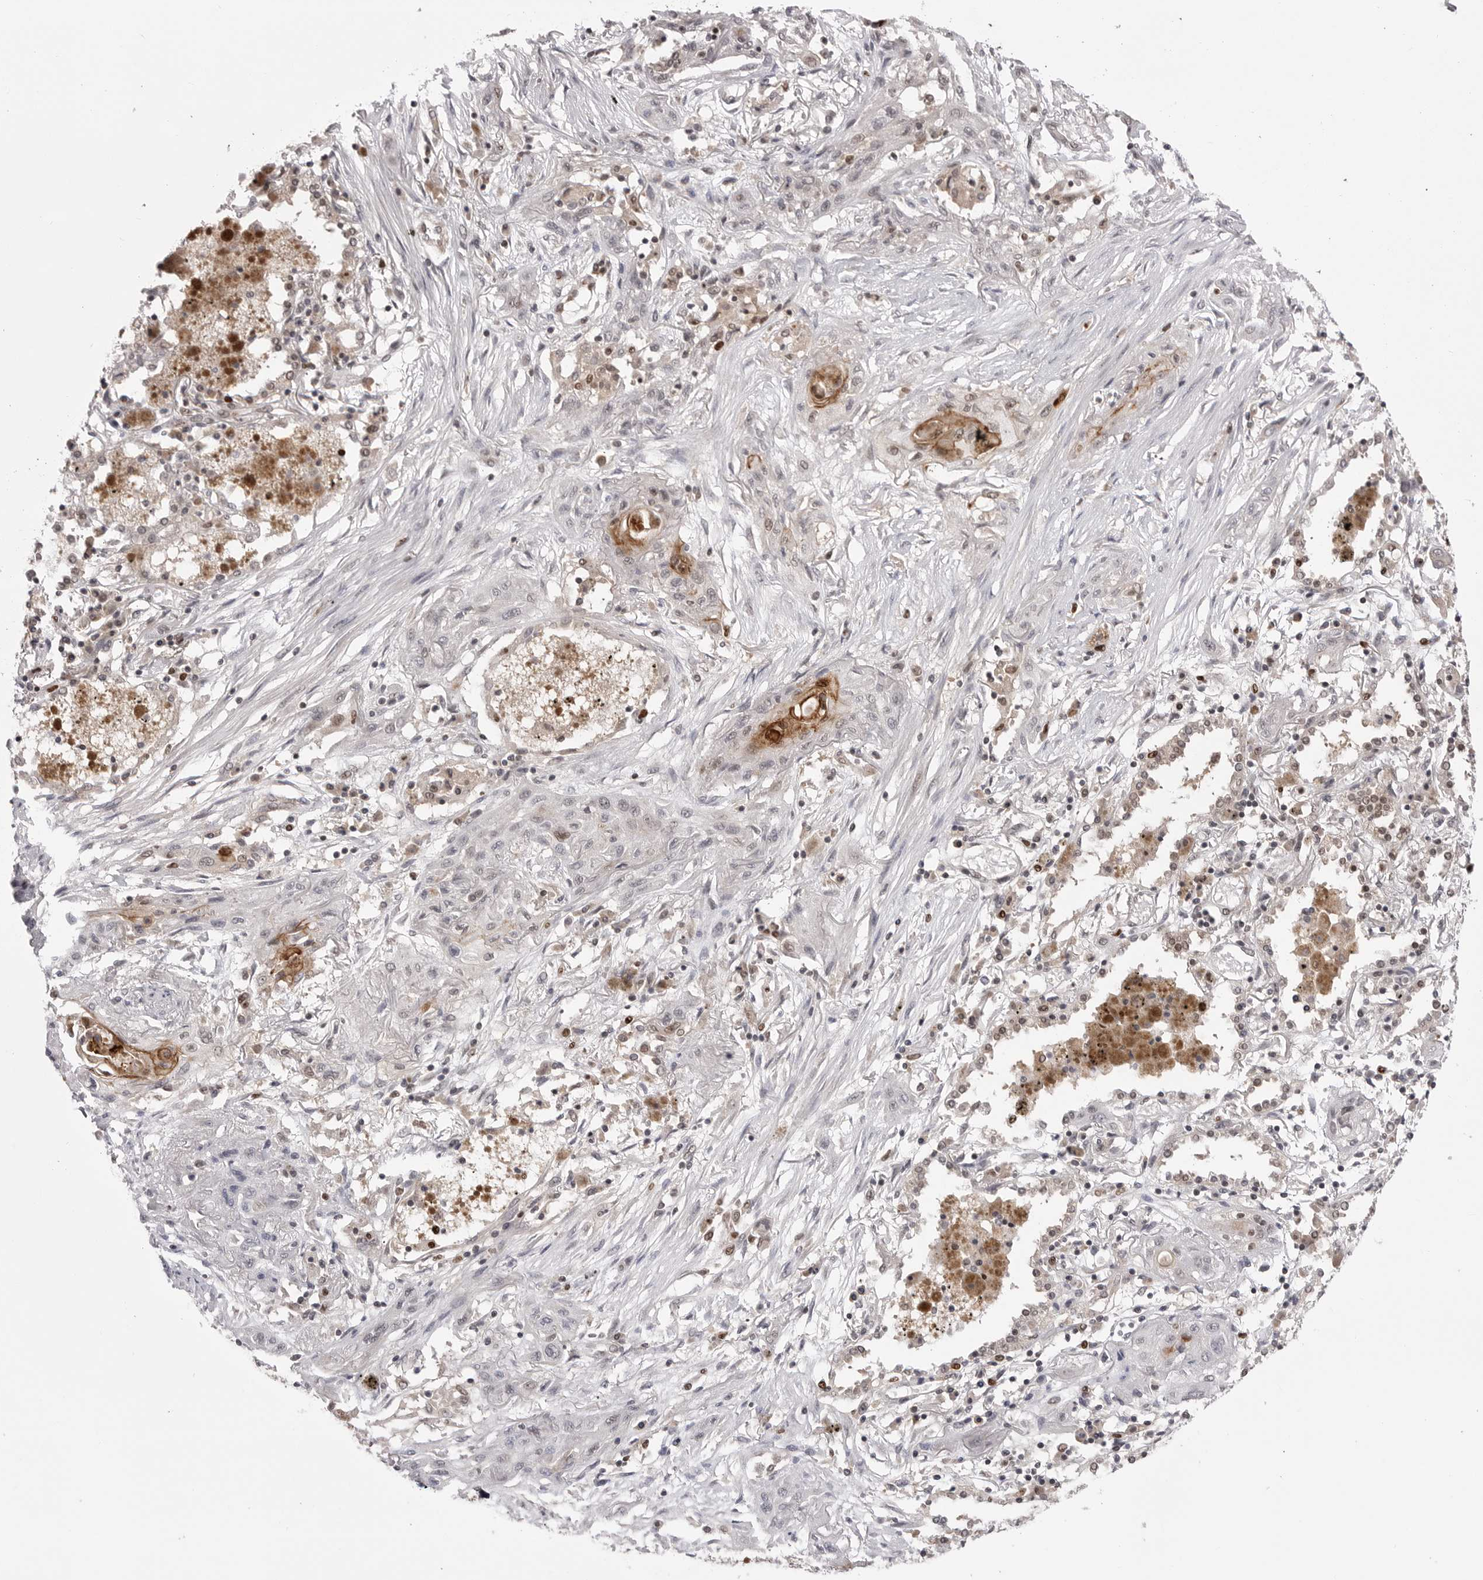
{"staining": {"intensity": "negative", "quantity": "none", "location": "none"}, "tissue": "lung cancer", "cell_type": "Tumor cells", "image_type": "cancer", "snomed": [{"axis": "morphology", "description": "Squamous cell carcinoma, NOS"}, {"axis": "topography", "description": "Lung"}], "caption": "Tumor cells show no significant protein expression in lung cancer.", "gene": "PTK2B", "patient": {"sex": "female", "age": 47}}